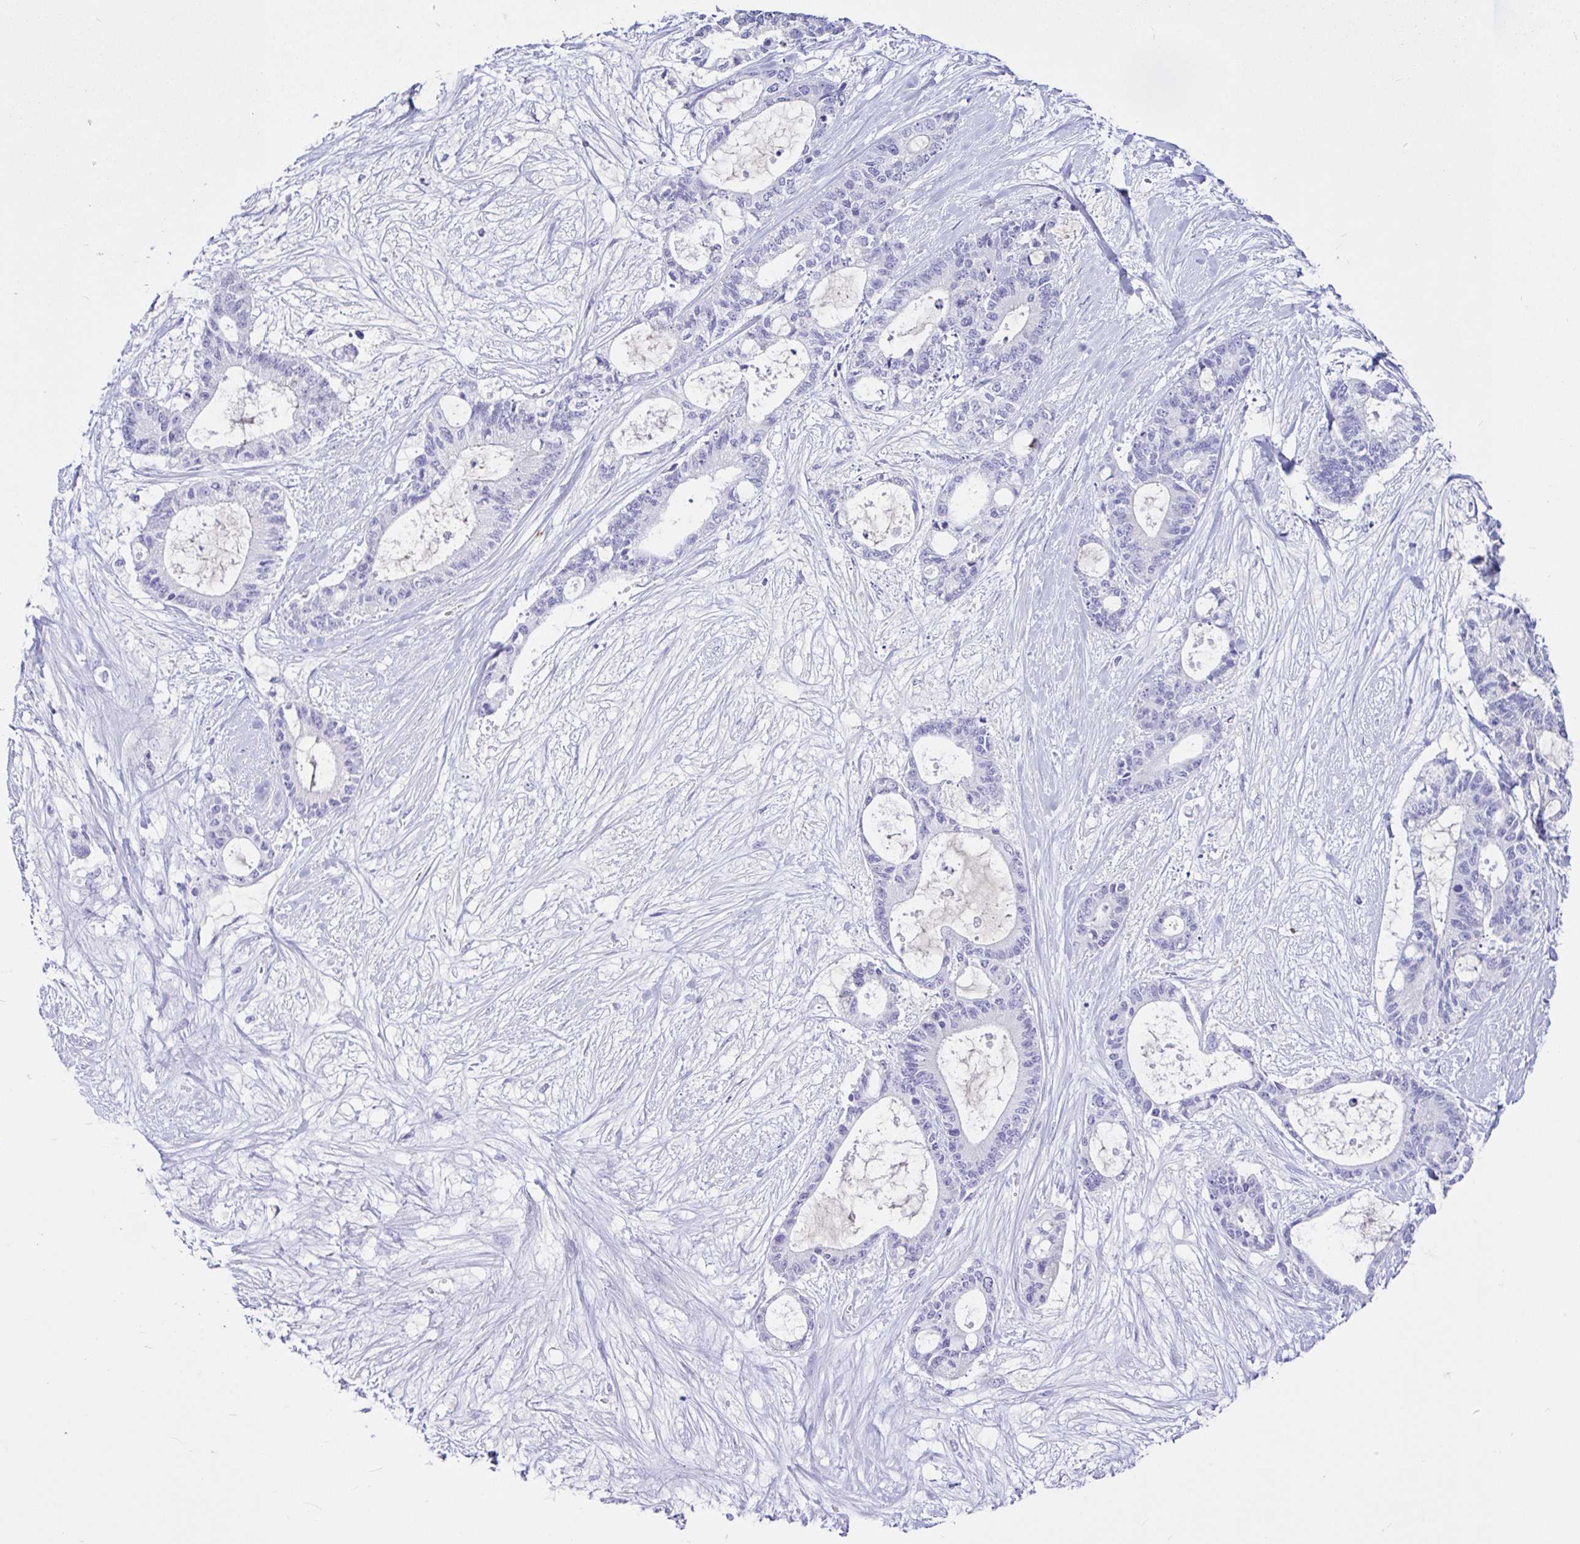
{"staining": {"intensity": "negative", "quantity": "none", "location": "none"}, "tissue": "liver cancer", "cell_type": "Tumor cells", "image_type": "cancer", "snomed": [{"axis": "morphology", "description": "Normal tissue, NOS"}, {"axis": "morphology", "description": "Cholangiocarcinoma"}, {"axis": "topography", "description": "Liver"}, {"axis": "topography", "description": "Peripheral nerve tissue"}], "caption": "Immunohistochemistry micrograph of human liver cholangiocarcinoma stained for a protein (brown), which reveals no expression in tumor cells.", "gene": "CYP19A1", "patient": {"sex": "female", "age": 73}}